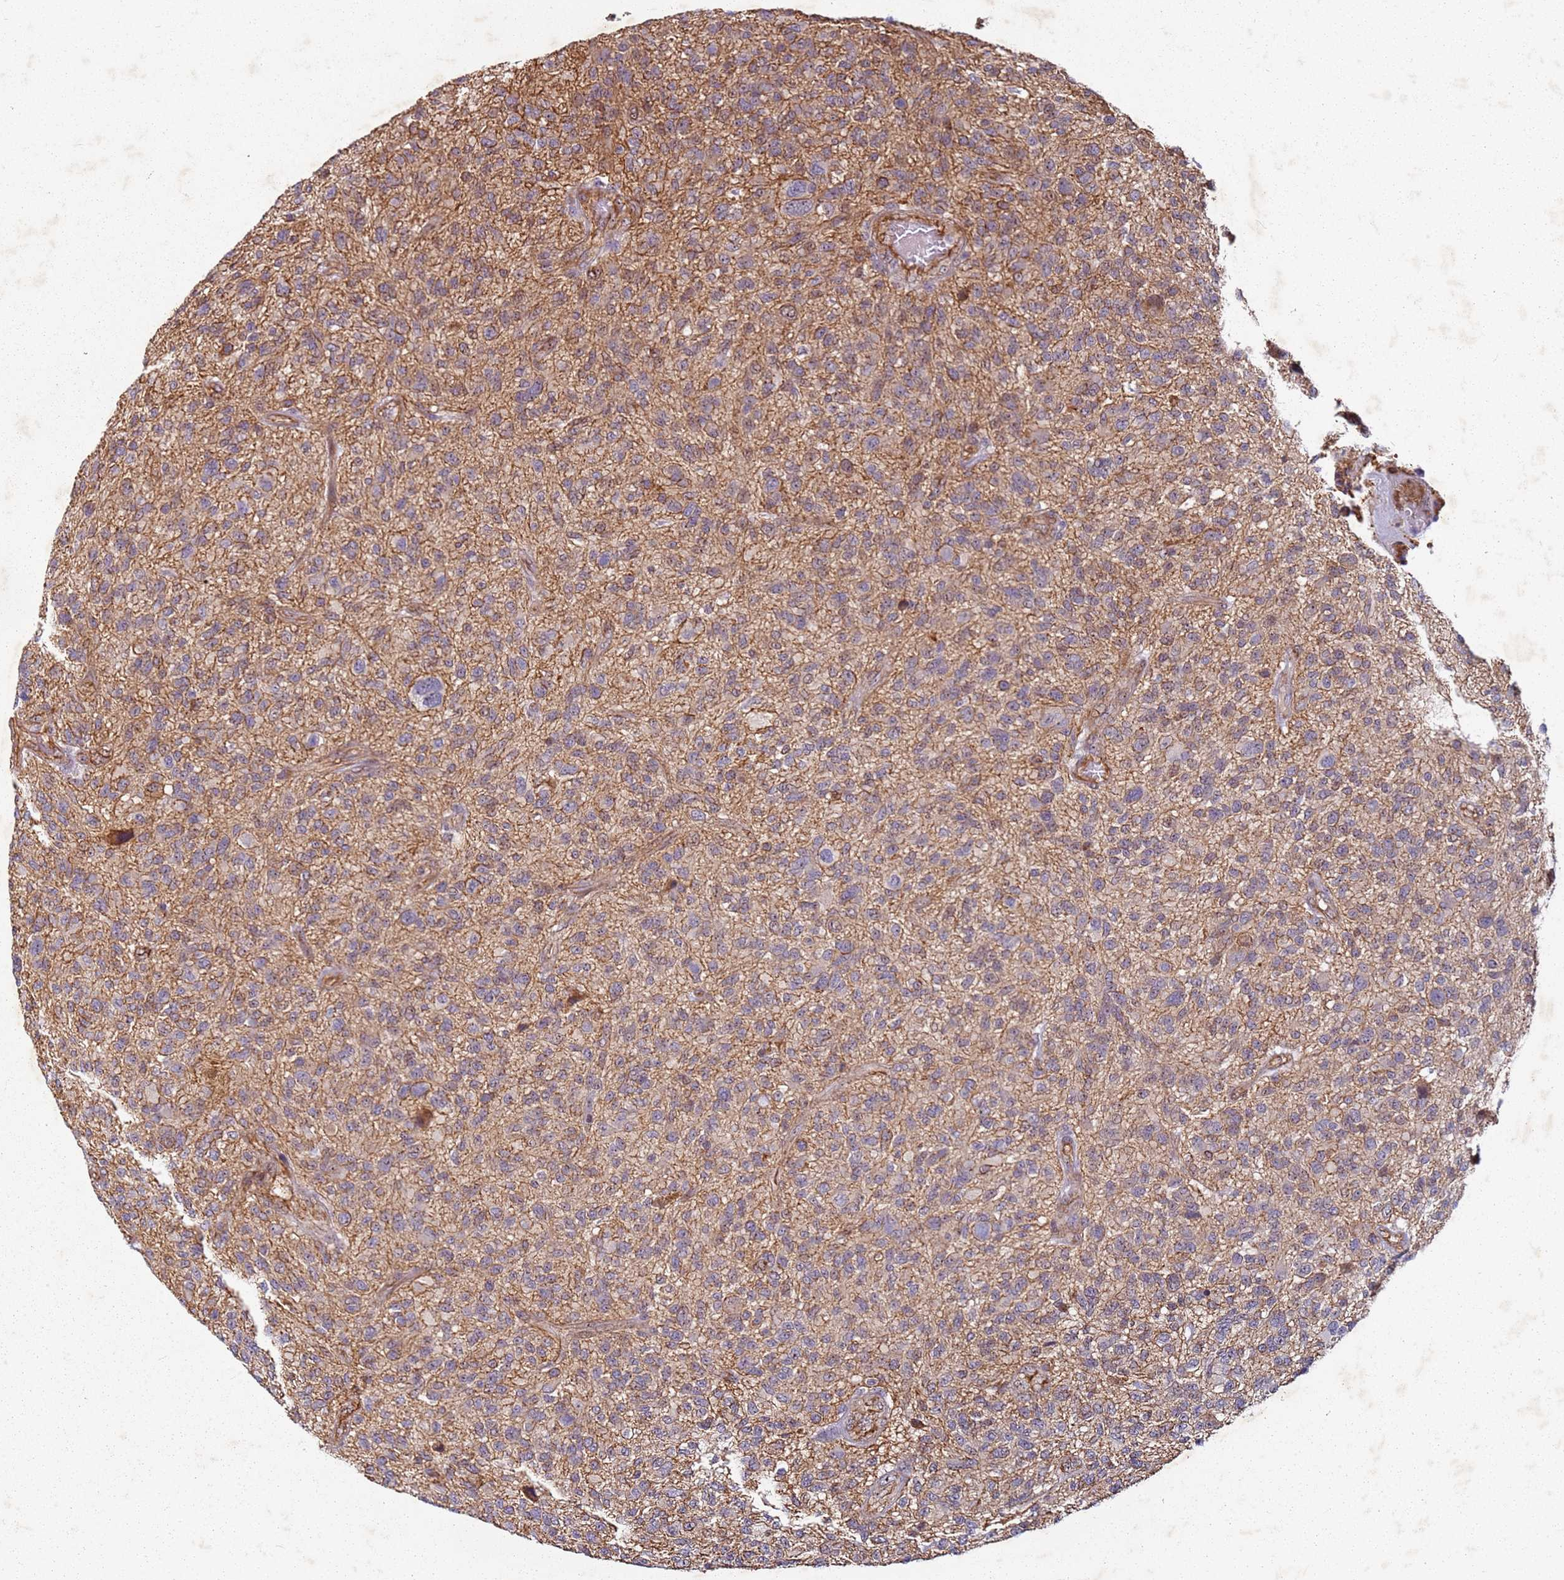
{"staining": {"intensity": "weak", "quantity": ">75%", "location": "cytoplasmic/membranous"}, "tissue": "glioma", "cell_type": "Tumor cells", "image_type": "cancer", "snomed": [{"axis": "morphology", "description": "Glioma, malignant, High grade"}, {"axis": "topography", "description": "Brain"}], "caption": "About >75% of tumor cells in malignant glioma (high-grade) demonstrate weak cytoplasmic/membranous protein positivity as visualized by brown immunohistochemical staining.", "gene": "C2CD4B", "patient": {"sex": "male", "age": 47}}